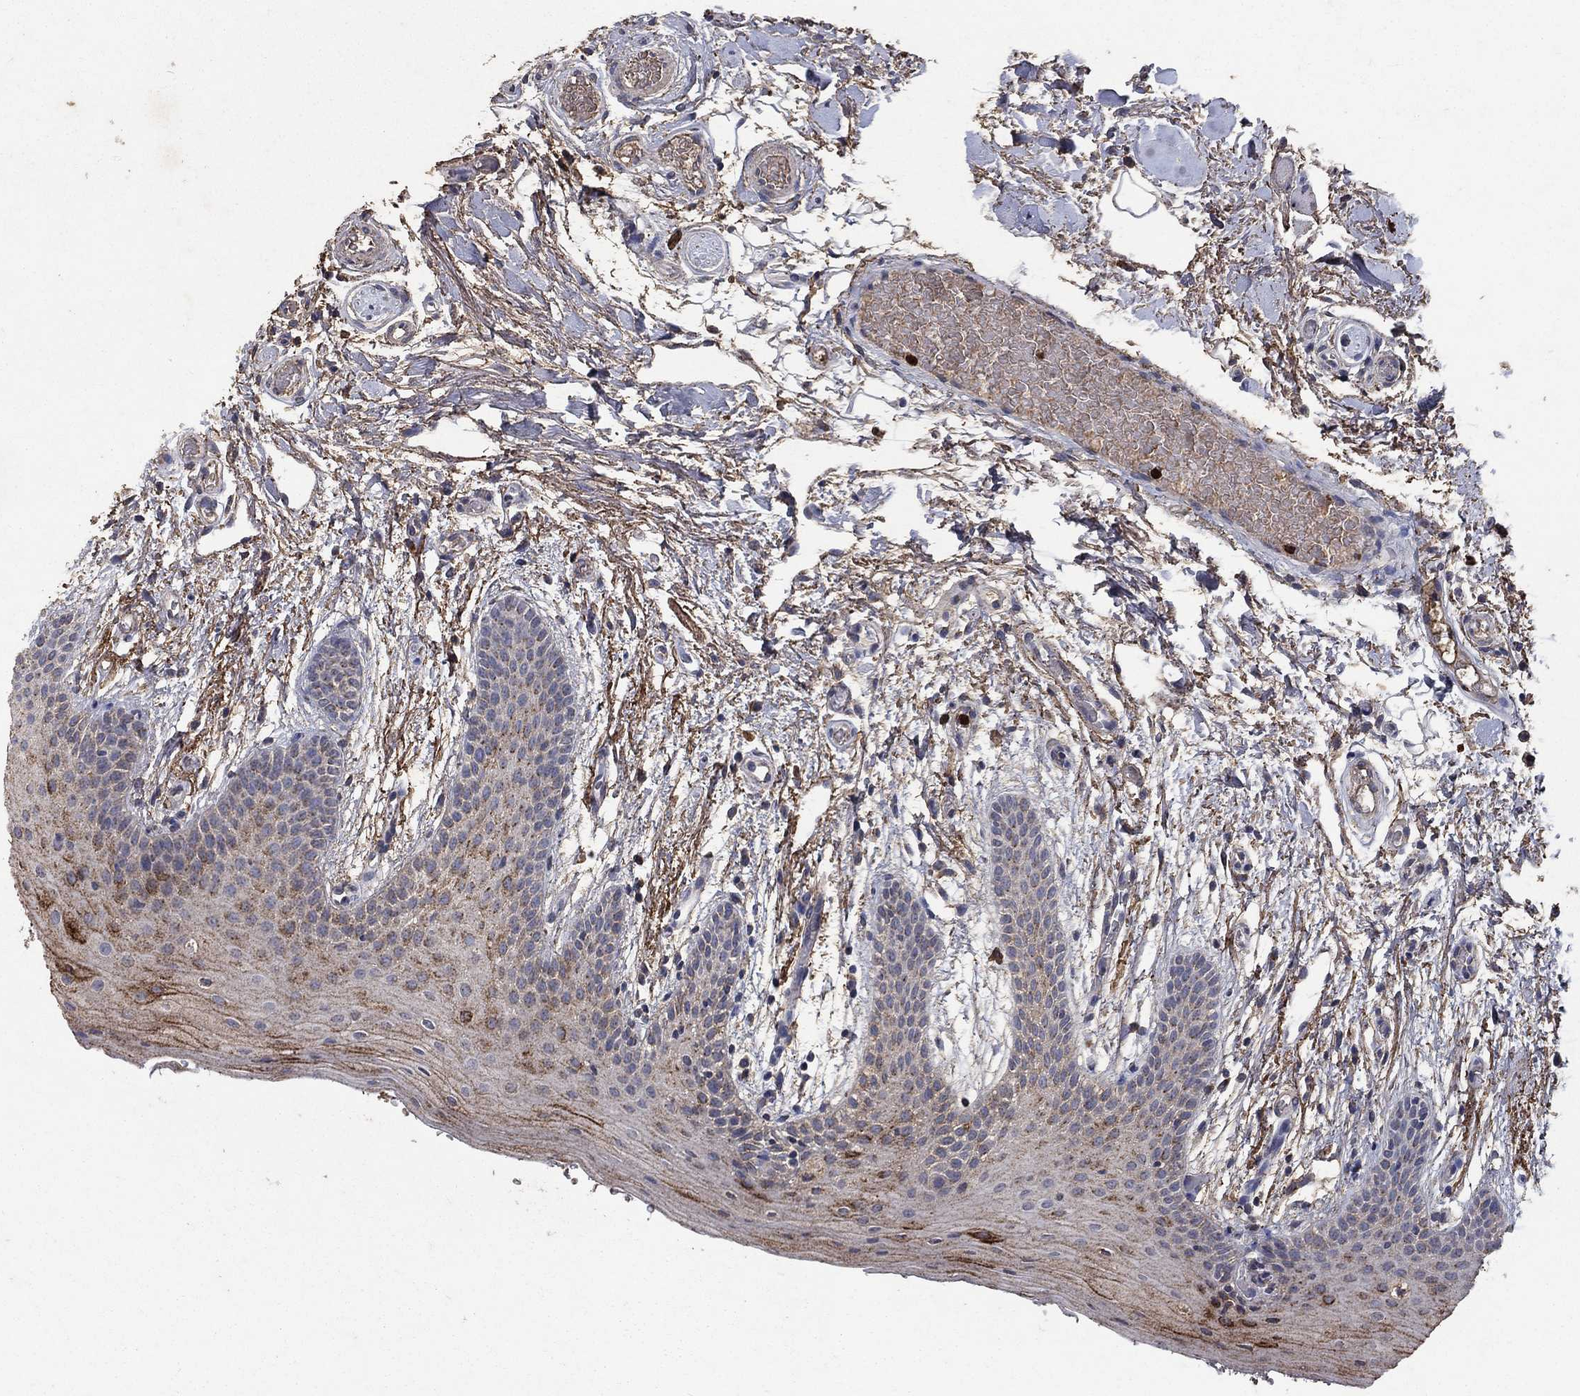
{"staining": {"intensity": "strong", "quantity": "<25%", "location": "cytoplasmic/membranous"}, "tissue": "oral mucosa", "cell_type": "Squamous epithelial cells", "image_type": "normal", "snomed": [{"axis": "morphology", "description": "Normal tissue, NOS"}, {"axis": "topography", "description": "Oral tissue"}, {"axis": "topography", "description": "Tounge, NOS"}], "caption": "Immunohistochemistry photomicrograph of benign oral mucosa: human oral mucosa stained using IHC displays medium levels of strong protein expression localized specifically in the cytoplasmic/membranous of squamous epithelial cells, appearing as a cytoplasmic/membranous brown color.", "gene": "CD24", "patient": {"sex": "female", "age": 86}}